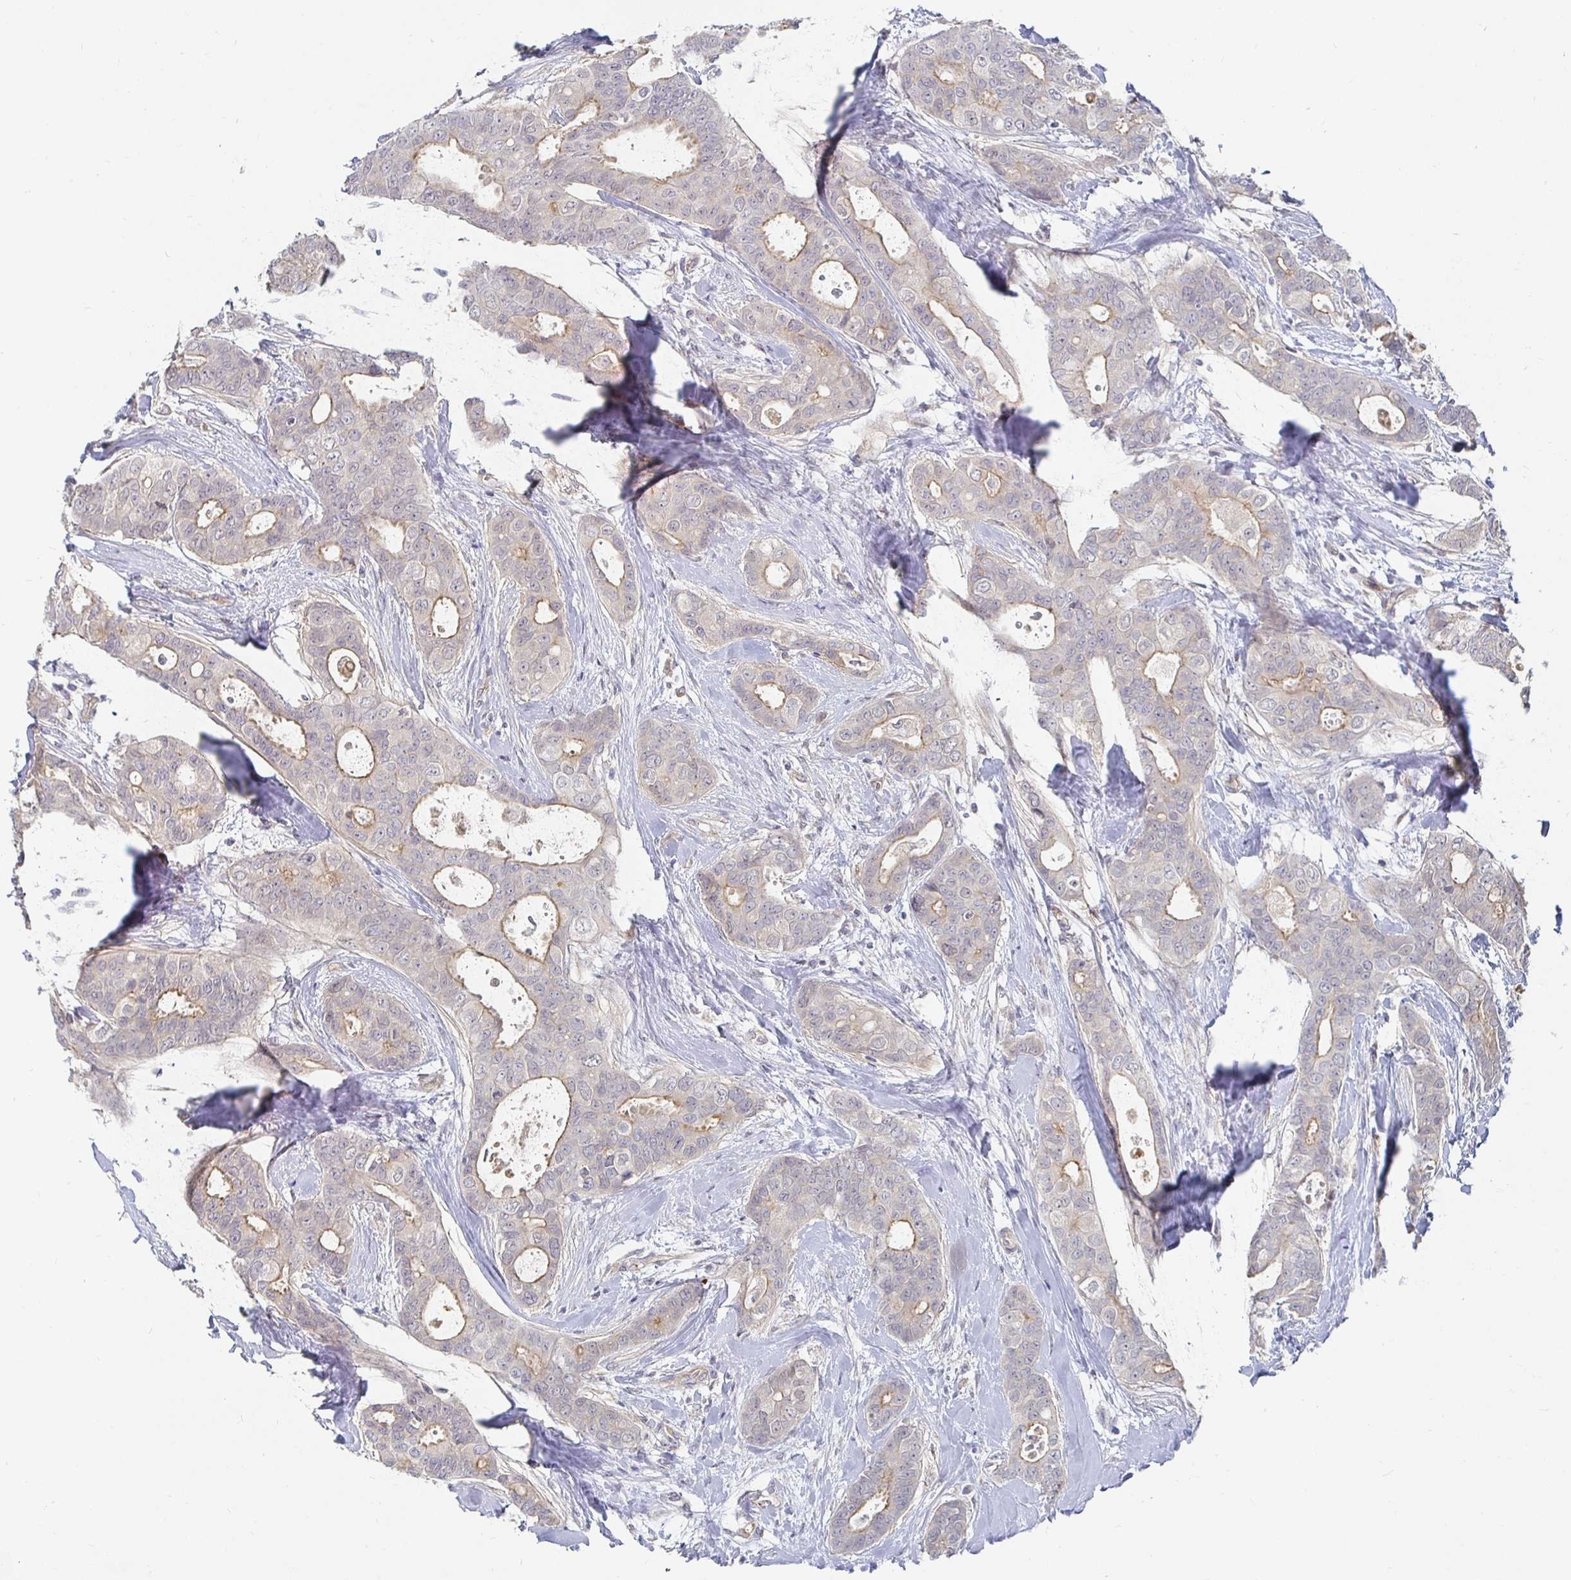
{"staining": {"intensity": "weak", "quantity": "25%-75%", "location": "cytoplasmic/membranous"}, "tissue": "breast cancer", "cell_type": "Tumor cells", "image_type": "cancer", "snomed": [{"axis": "morphology", "description": "Duct carcinoma"}, {"axis": "topography", "description": "Breast"}], "caption": "Immunohistochemistry staining of breast intraductal carcinoma, which displays low levels of weak cytoplasmic/membranous expression in approximately 25%-75% of tumor cells indicating weak cytoplasmic/membranous protein expression. The staining was performed using DAB (brown) for protein detection and nuclei were counterstained in hematoxylin (blue).", "gene": "MEIS1", "patient": {"sex": "female", "age": 45}}